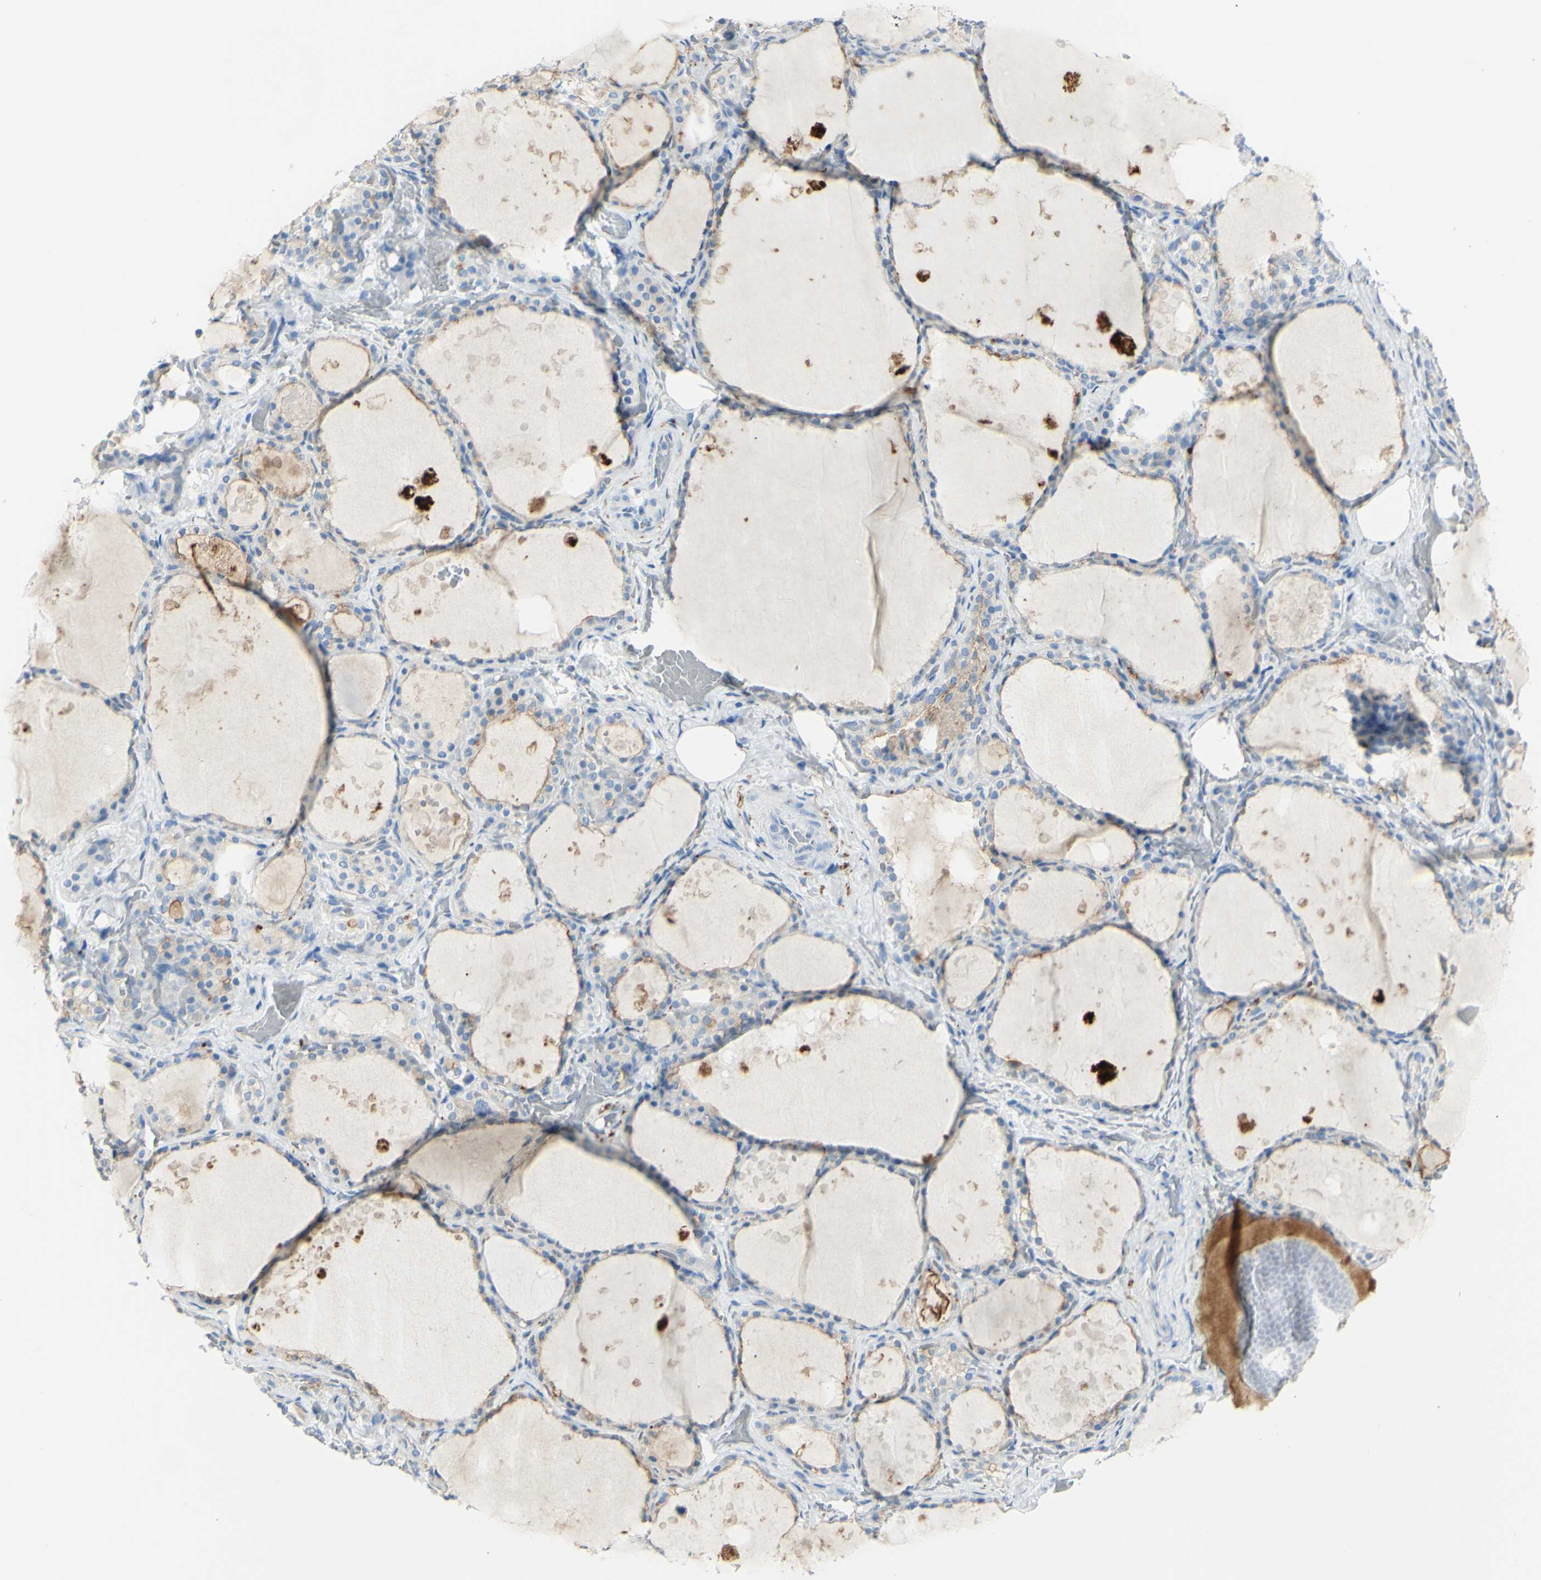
{"staining": {"intensity": "weak", "quantity": ">75%", "location": "cytoplasmic/membranous"}, "tissue": "thyroid gland", "cell_type": "Glandular cells", "image_type": "normal", "snomed": [{"axis": "morphology", "description": "Normal tissue, NOS"}, {"axis": "topography", "description": "Thyroid gland"}], "caption": "Glandular cells show low levels of weak cytoplasmic/membranous expression in approximately >75% of cells in unremarkable human thyroid gland. (Stains: DAB (3,3'-diaminobenzidine) in brown, nuclei in blue, Microscopy: brightfield microscopy at high magnification).", "gene": "TSPAN1", "patient": {"sex": "male", "age": 61}}